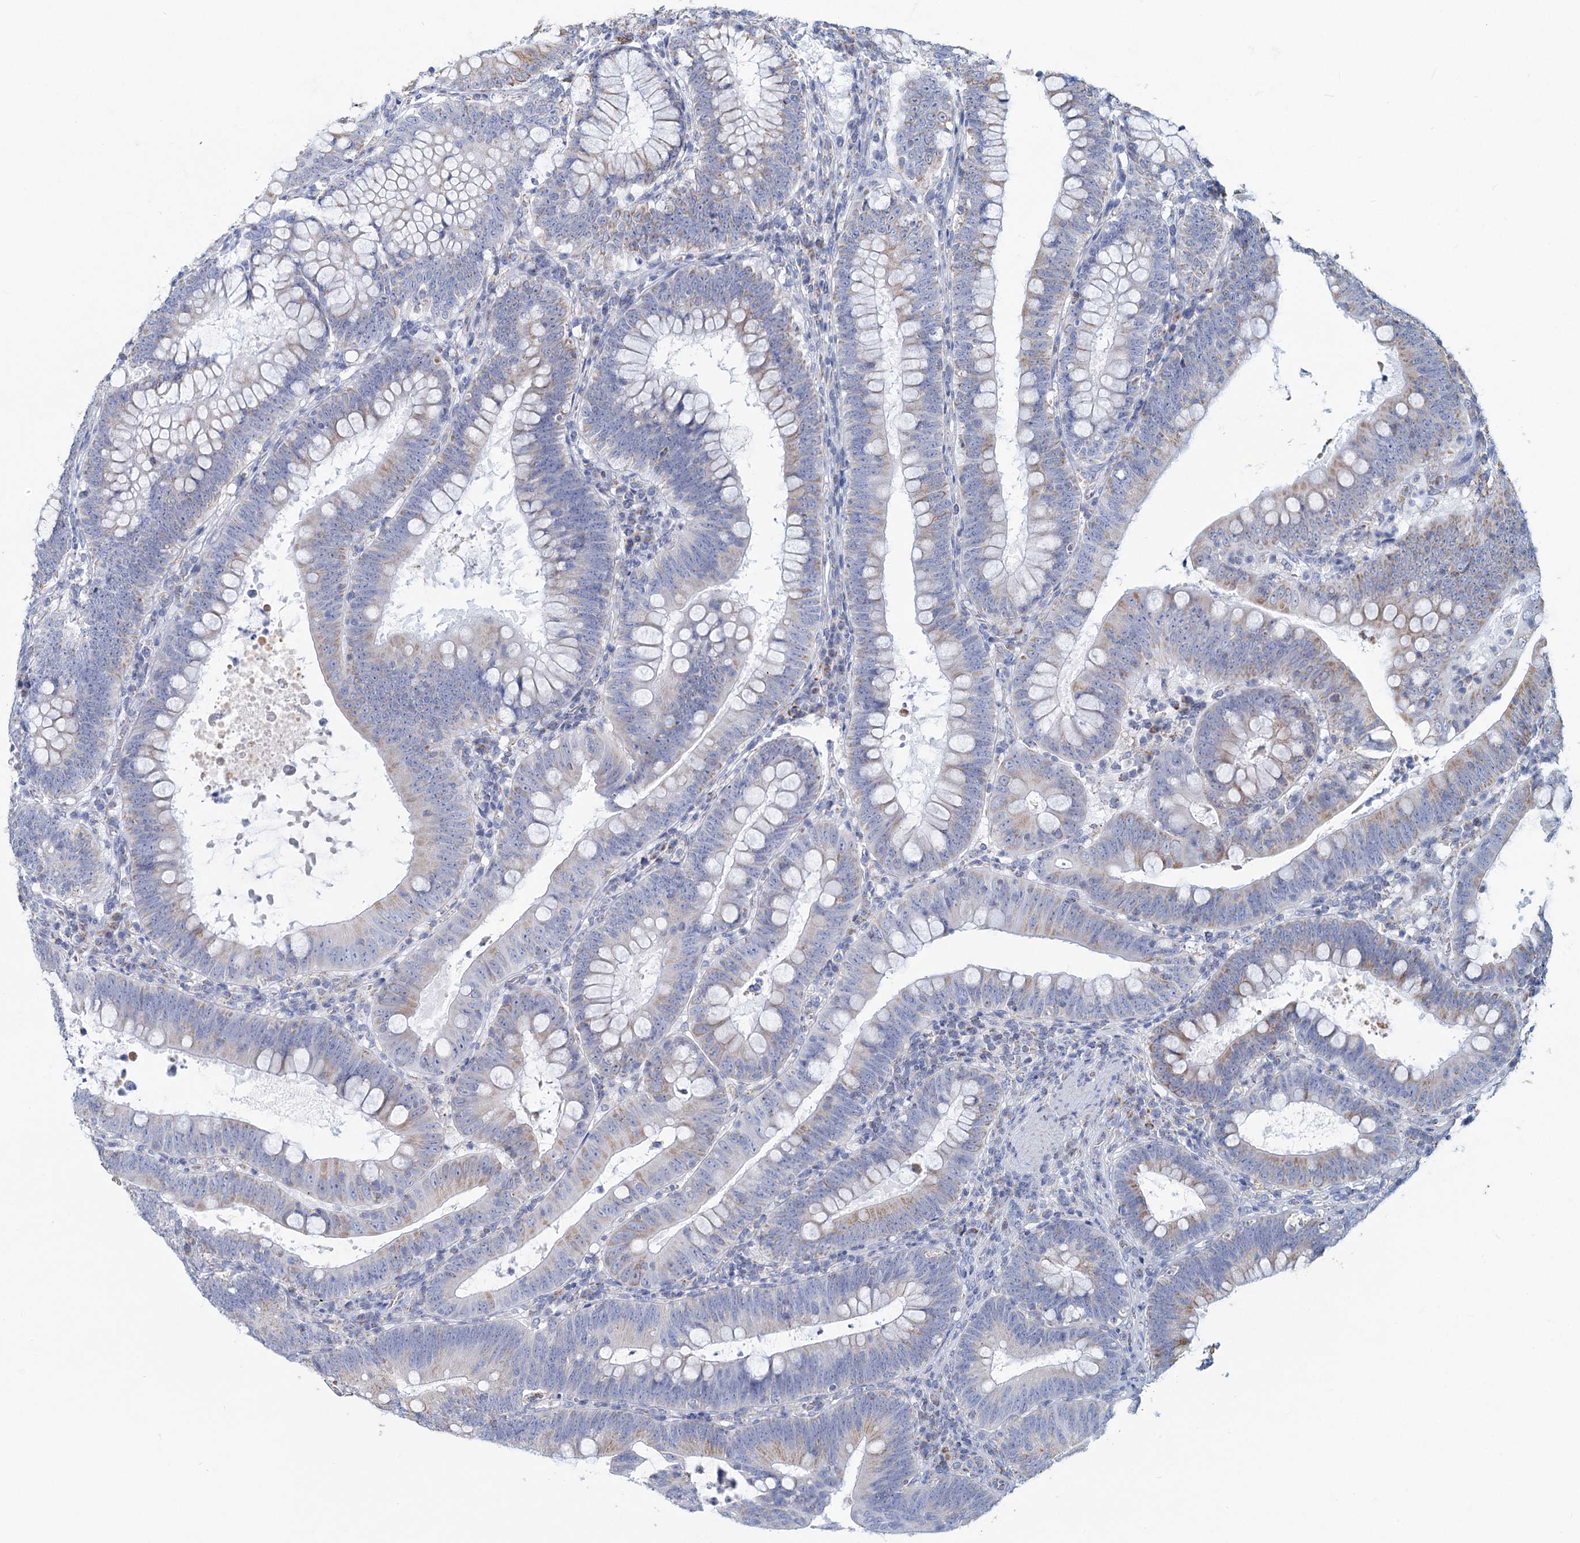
{"staining": {"intensity": "weak", "quantity": "<25%", "location": "cytoplasmic/membranous"}, "tissue": "colorectal cancer", "cell_type": "Tumor cells", "image_type": "cancer", "snomed": [{"axis": "morphology", "description": "Normal tissue, NOS"}, {"axis": "topography", "description": "Colon"}], "caption": "High magnification brightfield microscopy of colorectal cancer stained with DAB (brown) and counterstained with hematoxylin (blue): tumor cells show no significant staining. (IHC, brightfield microscopy, high magnification).", "gene": "NDUFC2", "patient": {"sex": "female", "age": 82}}